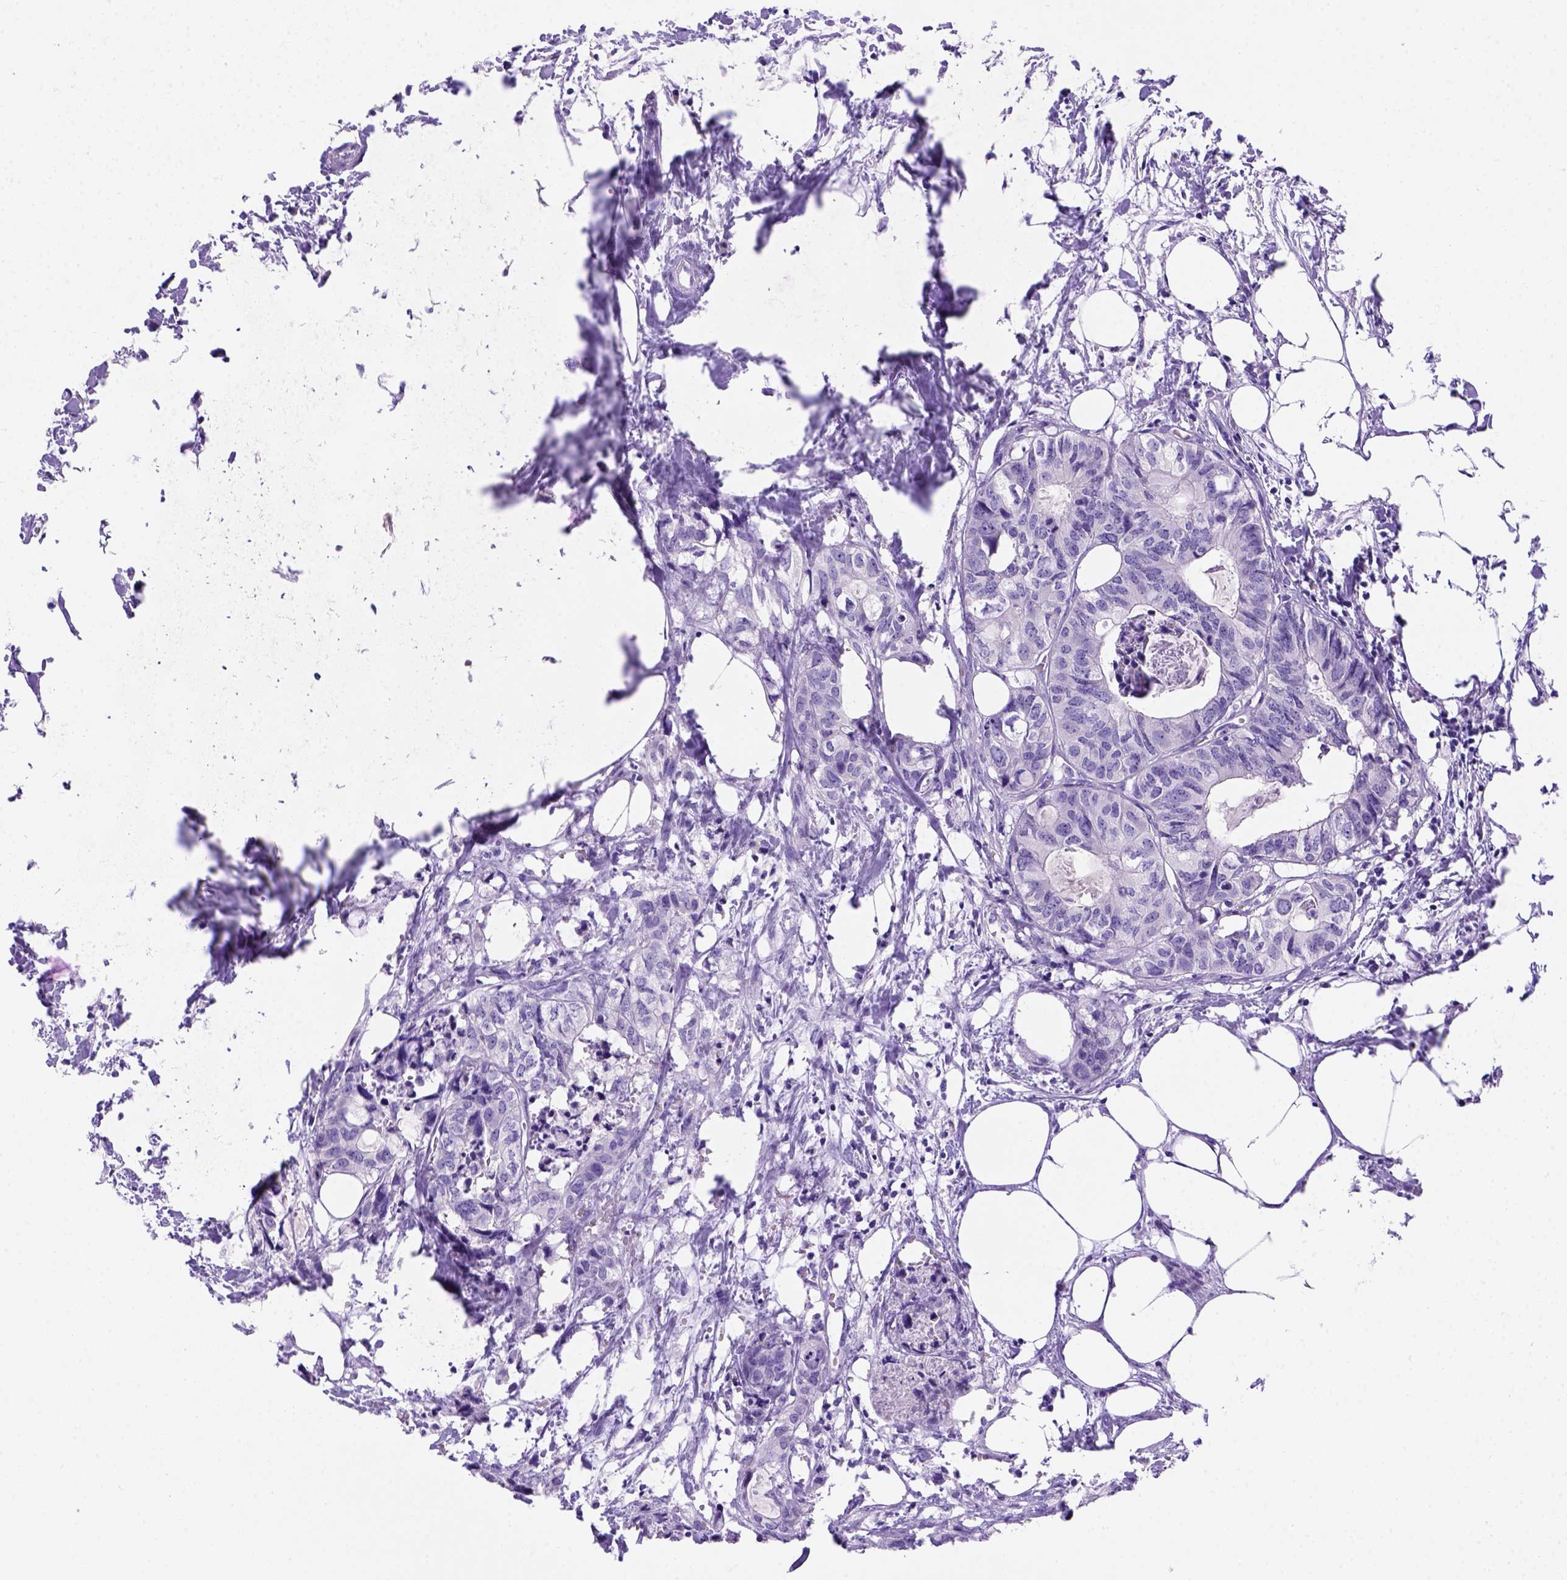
{"staining": {"intensity": "negative", "quantity": "none", "location": "none"}, "tissue": "colorectal cancer", "cell_type": "Tumor cells", "image_type": "cancer", "snomed": [{"axis": "morphology", "description": "Adenocarcinoma, NOS"}, {"axis": "topography", "description": "Colon"}, {"axis": "topography", "description": "Rectum"}], "caption": "Immunohistochemistry of adenocarcinoma (colorectal) shows no positivity in tumor cells.", "gene": "FAM81B", "patient": {"sex": "male", "age": 57}}